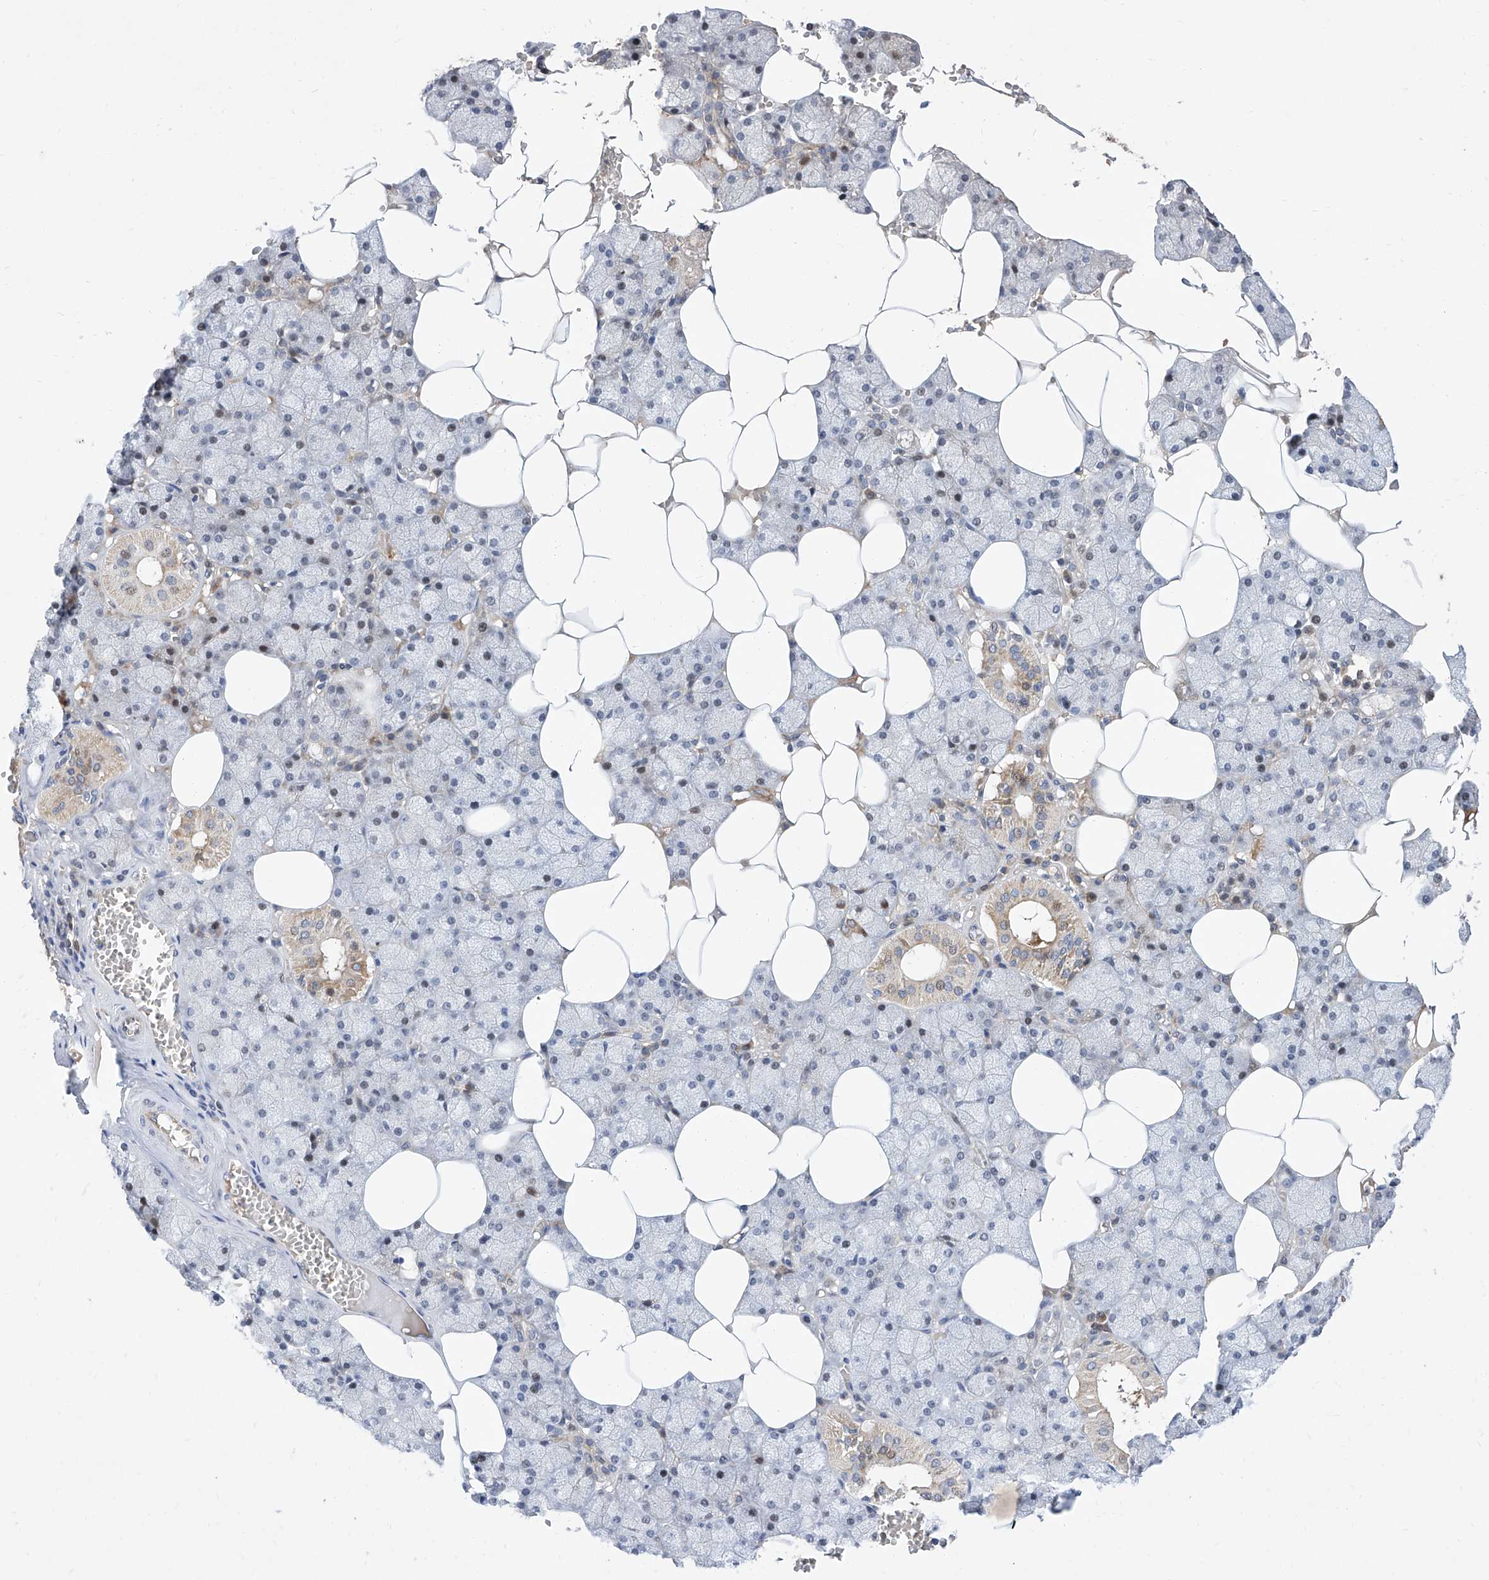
{"staining": {"intensity": "moderate", "quantity": "25%-75%", "location": "cytoplasmic/membranous,nuclear"}, "tissue": "salivary gland", "cell_type": "Glandular cells", "image_type": "normal", "snomed": [{"axis": "morphology", "description": "Normal tissue, NOS"}, {"axis": "topography", "description": "Salivary gland"}], "caption": "Immunohistochemistry photomicrograph of normal salivary gland stained for a protein (brown), which demonstrates medium levels of moderate cytoplasmic/membranous,nuclear positivity in about 25%-75% of glandular cells.", "gene": "FUCA2", "patient": {"sex": "male", "age": 62}}